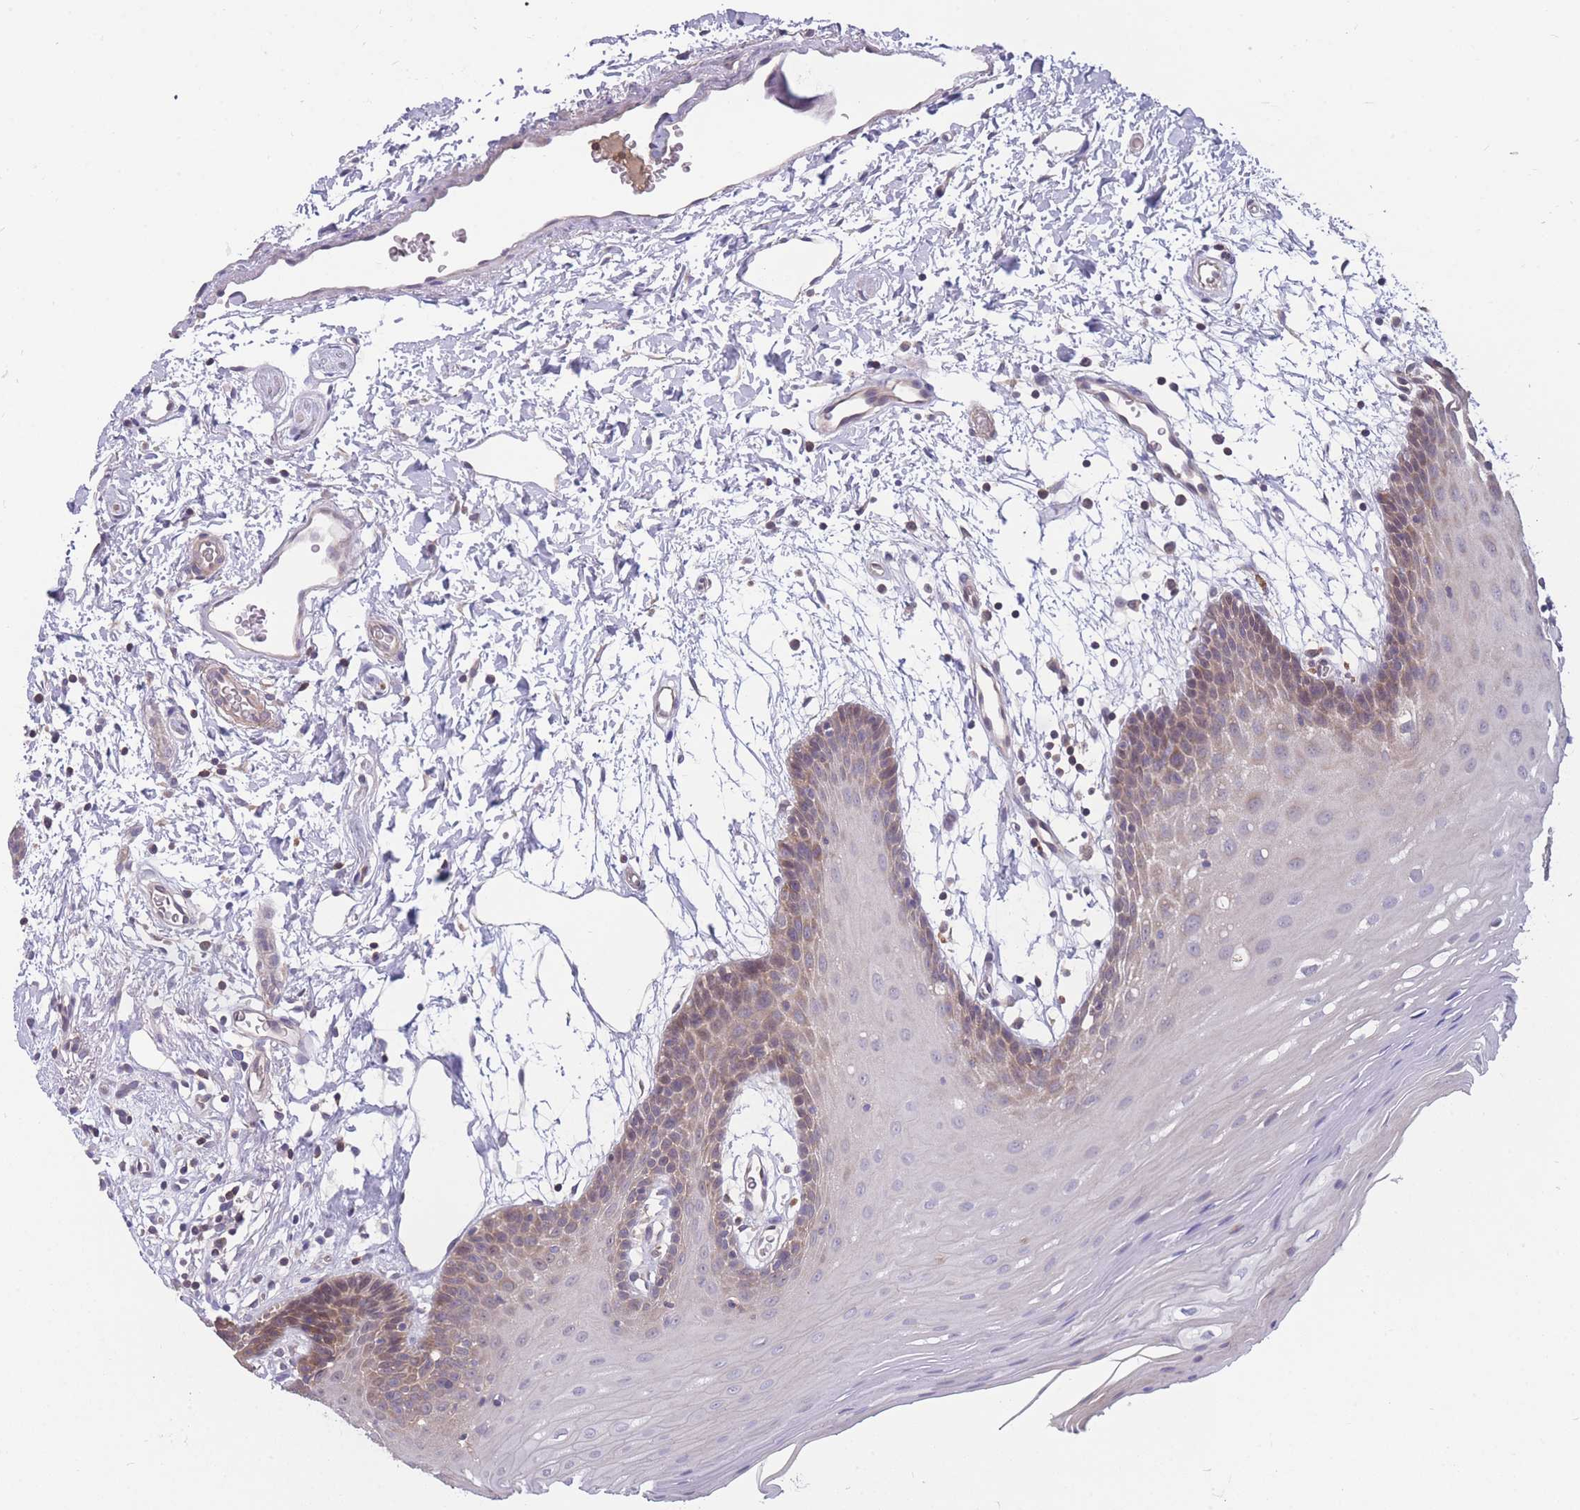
{"staining": {"intensity": "moderate", "quantity": "25%-75%", "location": "cytoplasmic/membranous"}, "tissue": "oral mucosa", "cell_type": "Squamous epithelial cells", "image_type": "normal", "snomed": [{"axis": "morphology", "description": "Normal tissue, NOS"}, {"axis": "topography", "description": "Skeletal muscle"}, {"axis": "topography", "description": "Oral tissue"}, {"axis": "topography", "description": "Salivary gland"}, {"axis": "topography", "description": "Peripheral nerve tissue"}], "caption": "Immunohistochemistry histopathology image of normal oral mucosa: oral mucosa stained using IHC exhibits medium levels of moderate protein expression localized specifically in the cytoplasmic/membranous of squamous epithelial cells, appearing as a cytoplasmic/membranous brown color.", "gene": "UBE2NL", "patient": {"sex": "male", "age": 54}}